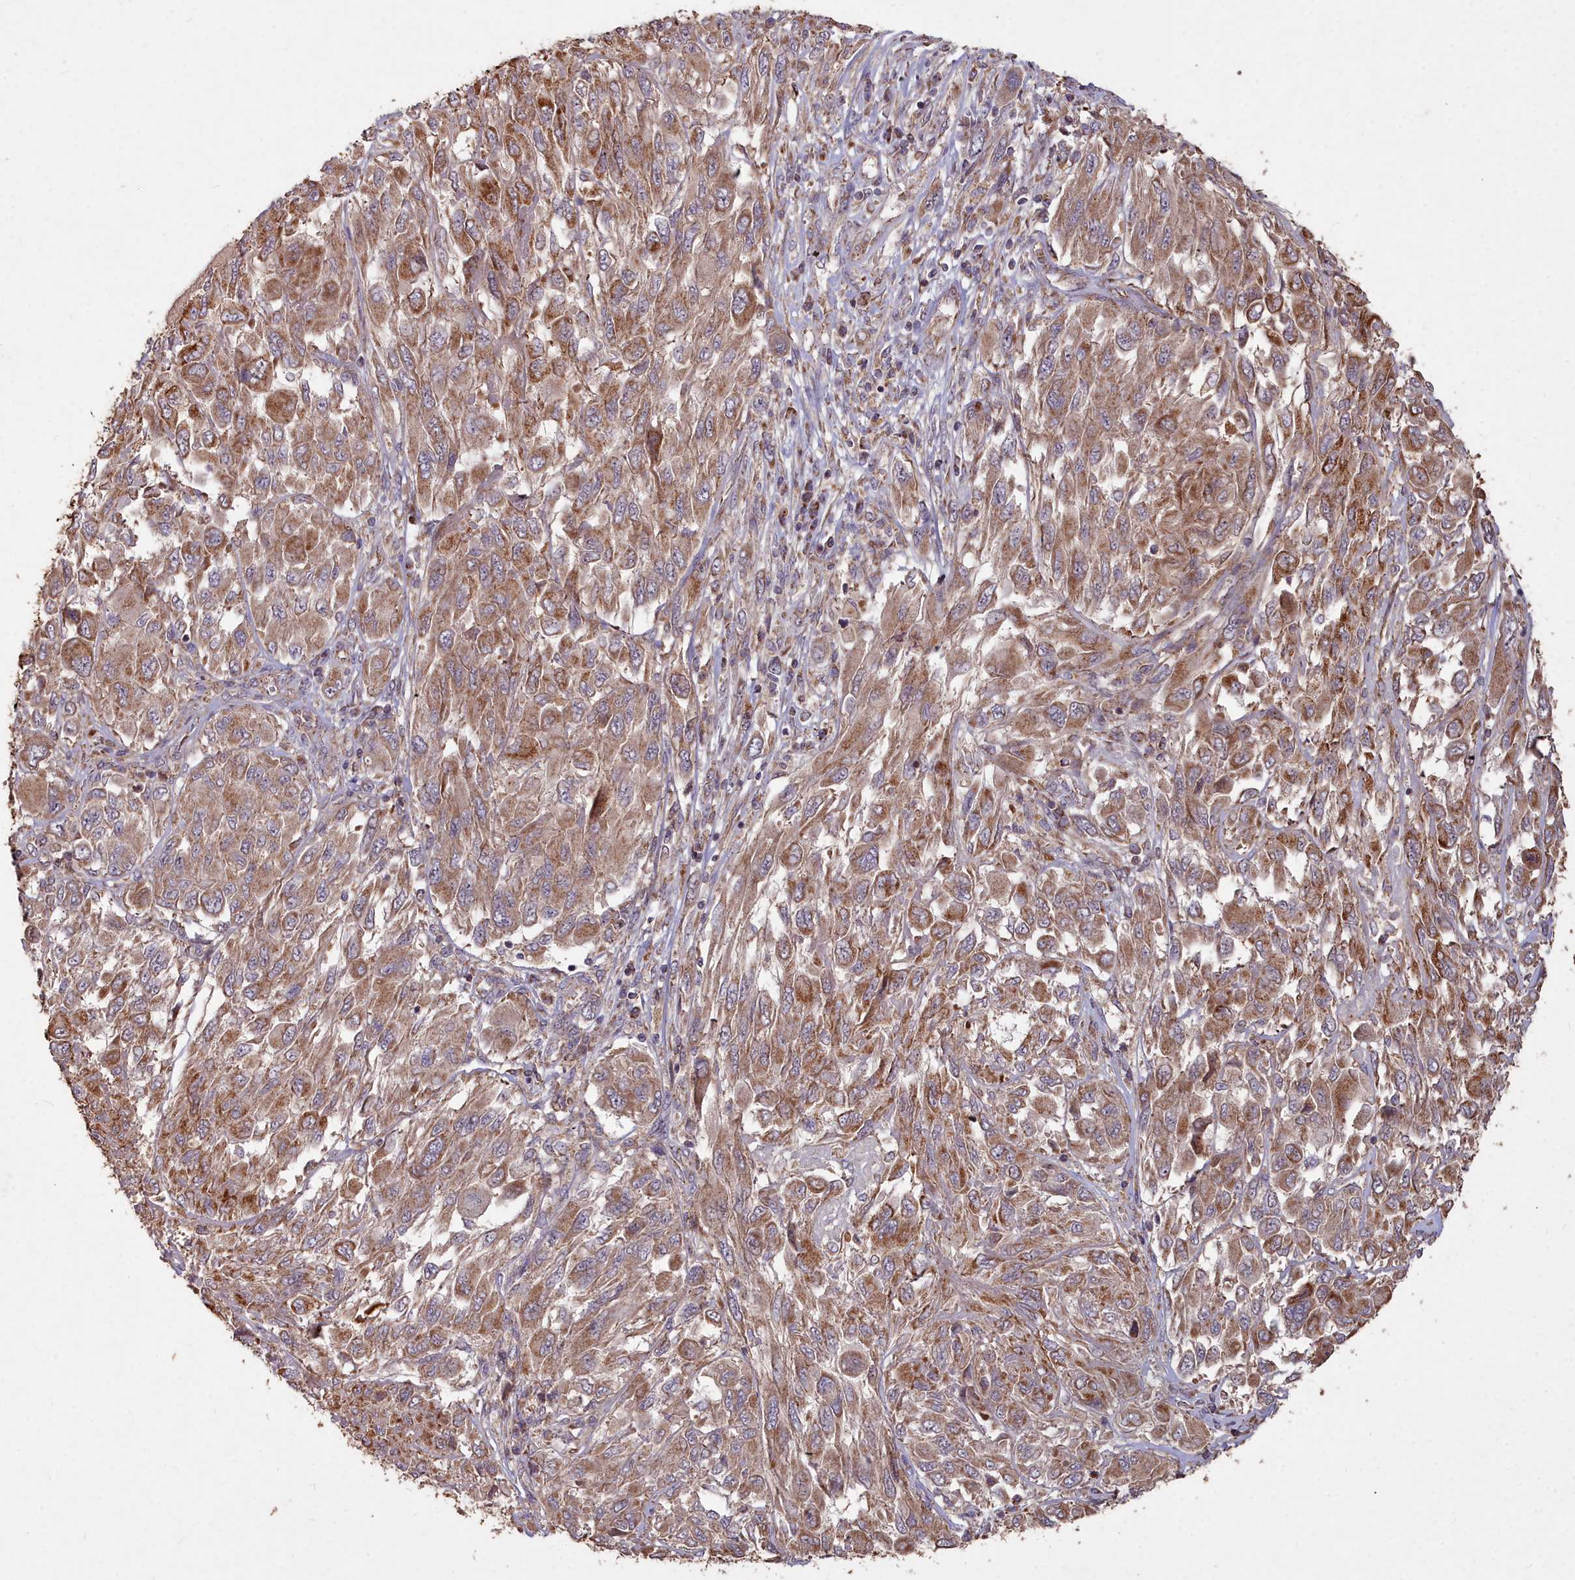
{"staining": {"intensity": "moderate", "quantity": ">75%", "location": "cytoplasmic/membranous"}, "tissue": "melanoma", "cell_type": "Tumor cells", "image_type": "cancer", "snomed": [{"axis": "morphology", "description": "Malignant melanoma, NOS"}, {"axis": "topography", "description": "Skin"}], "caption": "This is a photomicrograph of immunohistochemistry staining of melanoma, which shows moderate staining in the cytoplasmic/membranous of tumor cells.", "gene": "COX11", "patient": {"sex": "female", "age": 91}}